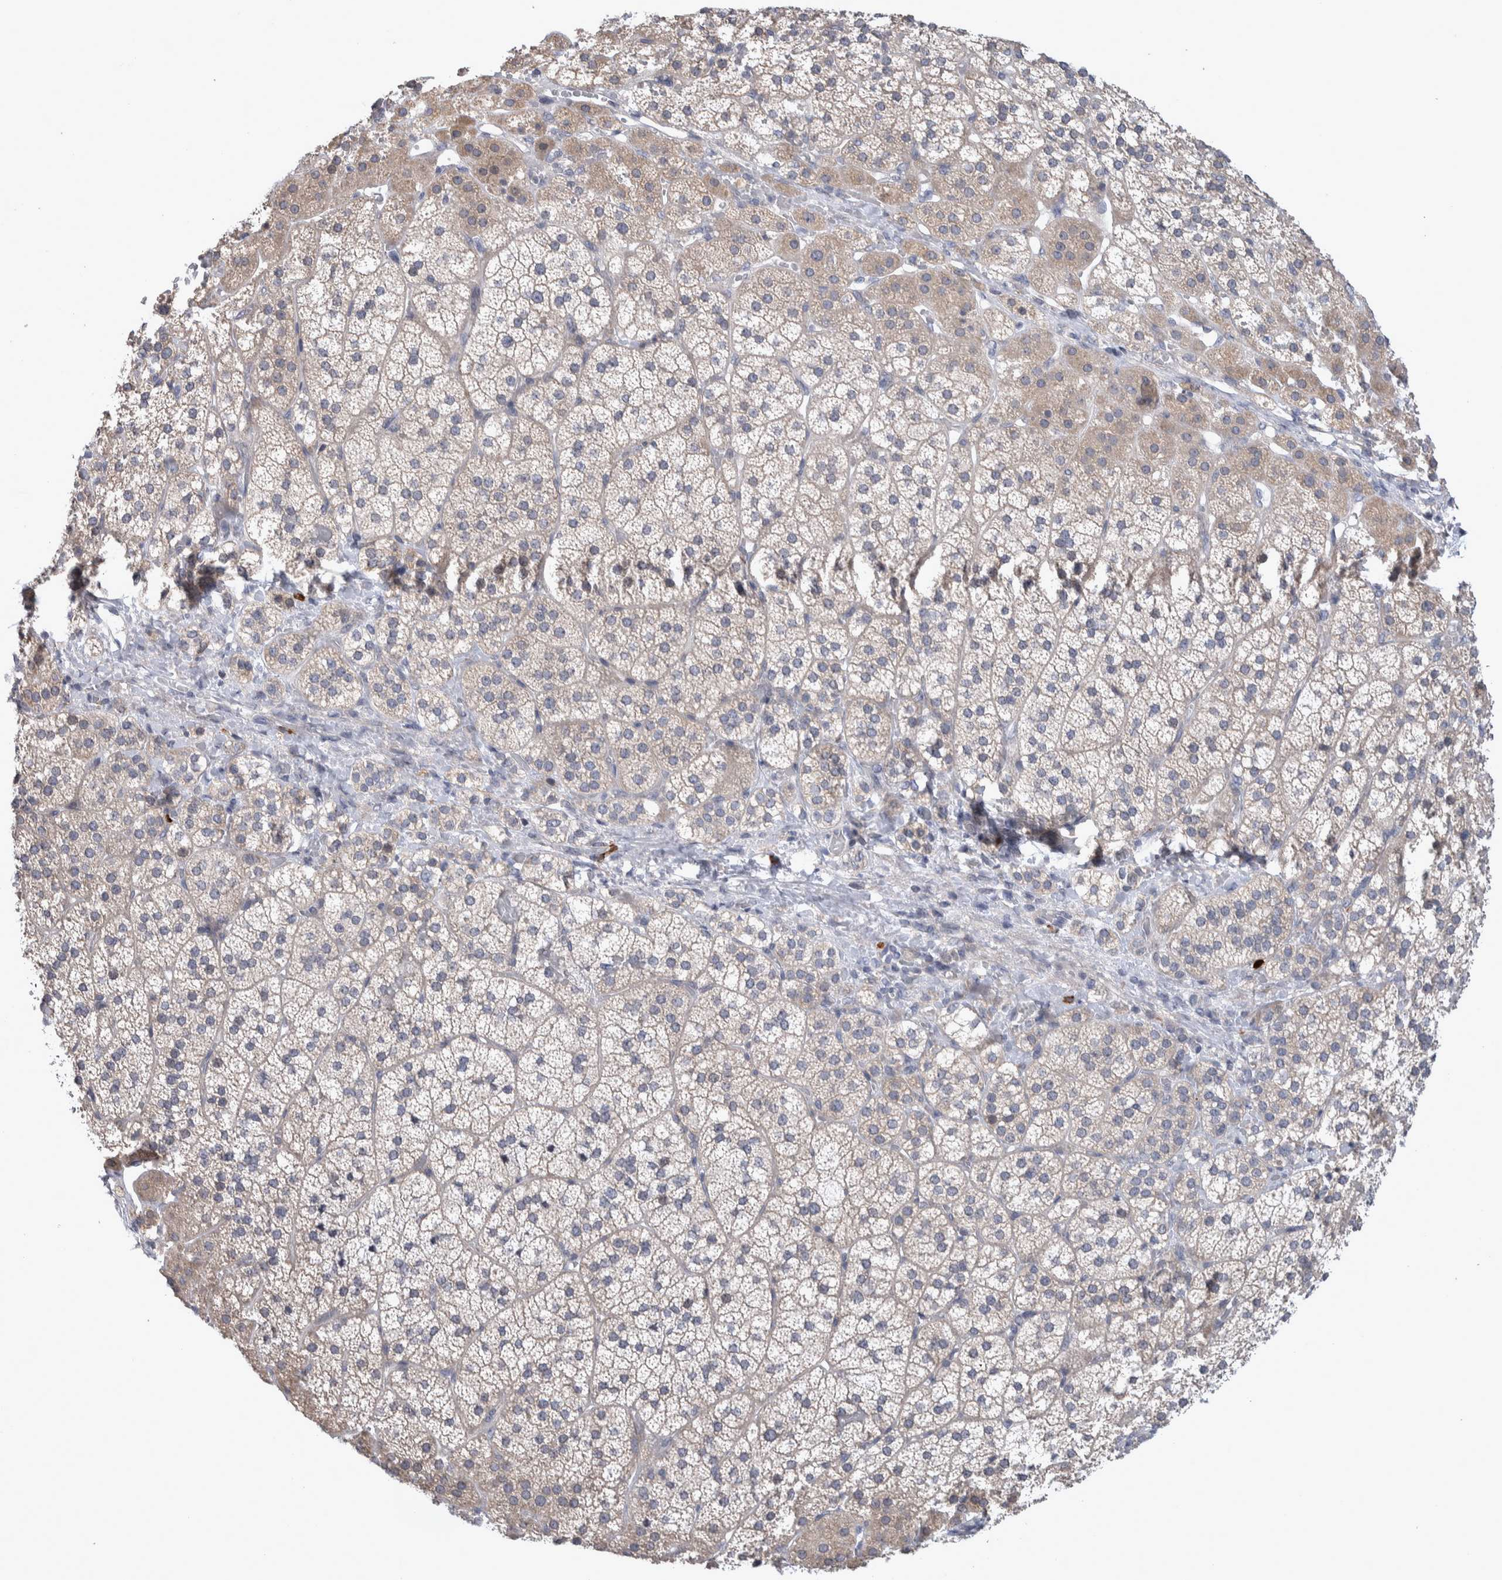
{"staining": {"intensity": "moderate", "quantity": "<25%", "location": "cytoplasmic/membranous"}, "tissue": "adrenal gland", "cell_type": "Glandular cells", "image_type": "normal", "snomed": [{"axis": "morphology", "description": "Normal tissue, NOS"}, {"axis": "topography", "description": "Adrenal gland"}], "caption": "A high-resolution histopathology image shows IHC staining of unremarkable adrenal gland, which exhibits moderate cytoplasmic/membranous positivity in about <25% of glandular cells.", "gene": "IBTK", "patient": {"sex": "female", "age": 44}}